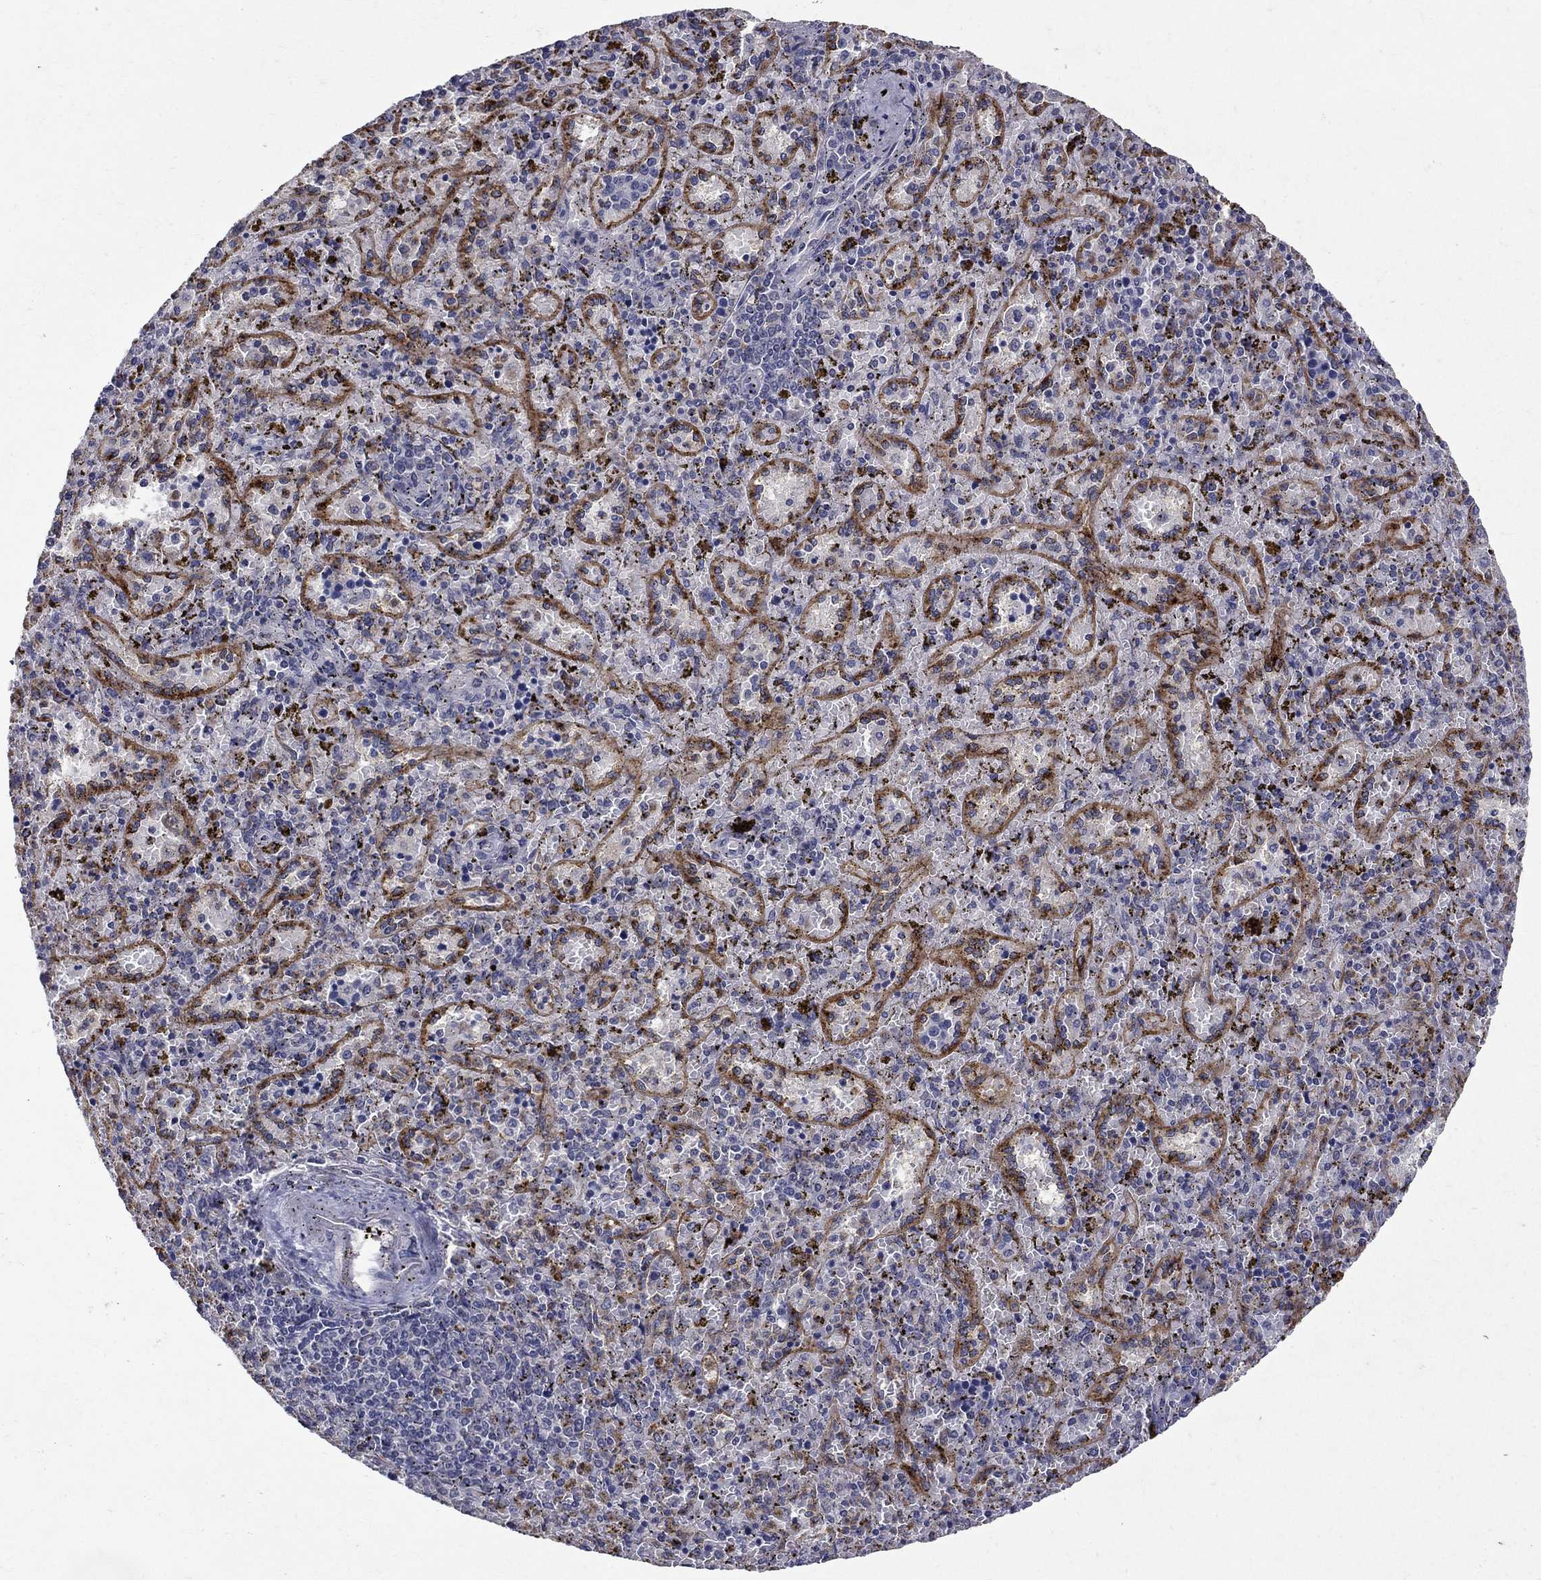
{"staining": {"intensity": "strong", "quantity": "<25%", "location": "cytoplasmic/membranous"}, "tissue": "spleen", "cell_type": "Cells in red pulp", "image_type": "normal", "snomed": [{"axis": "morphology", "description": "Normal tissue, NOS"}, {"axis": "topography", "description": "Spleen"}], "caption": "Immunohistochemical staining of unremarkable spleen reveals medium levels of strong cytoplasmic/membranous expression in approximately <25% of cells in red pulp.", "gene": "STAB2", "patient": {"sex": "female", "age": 50}}